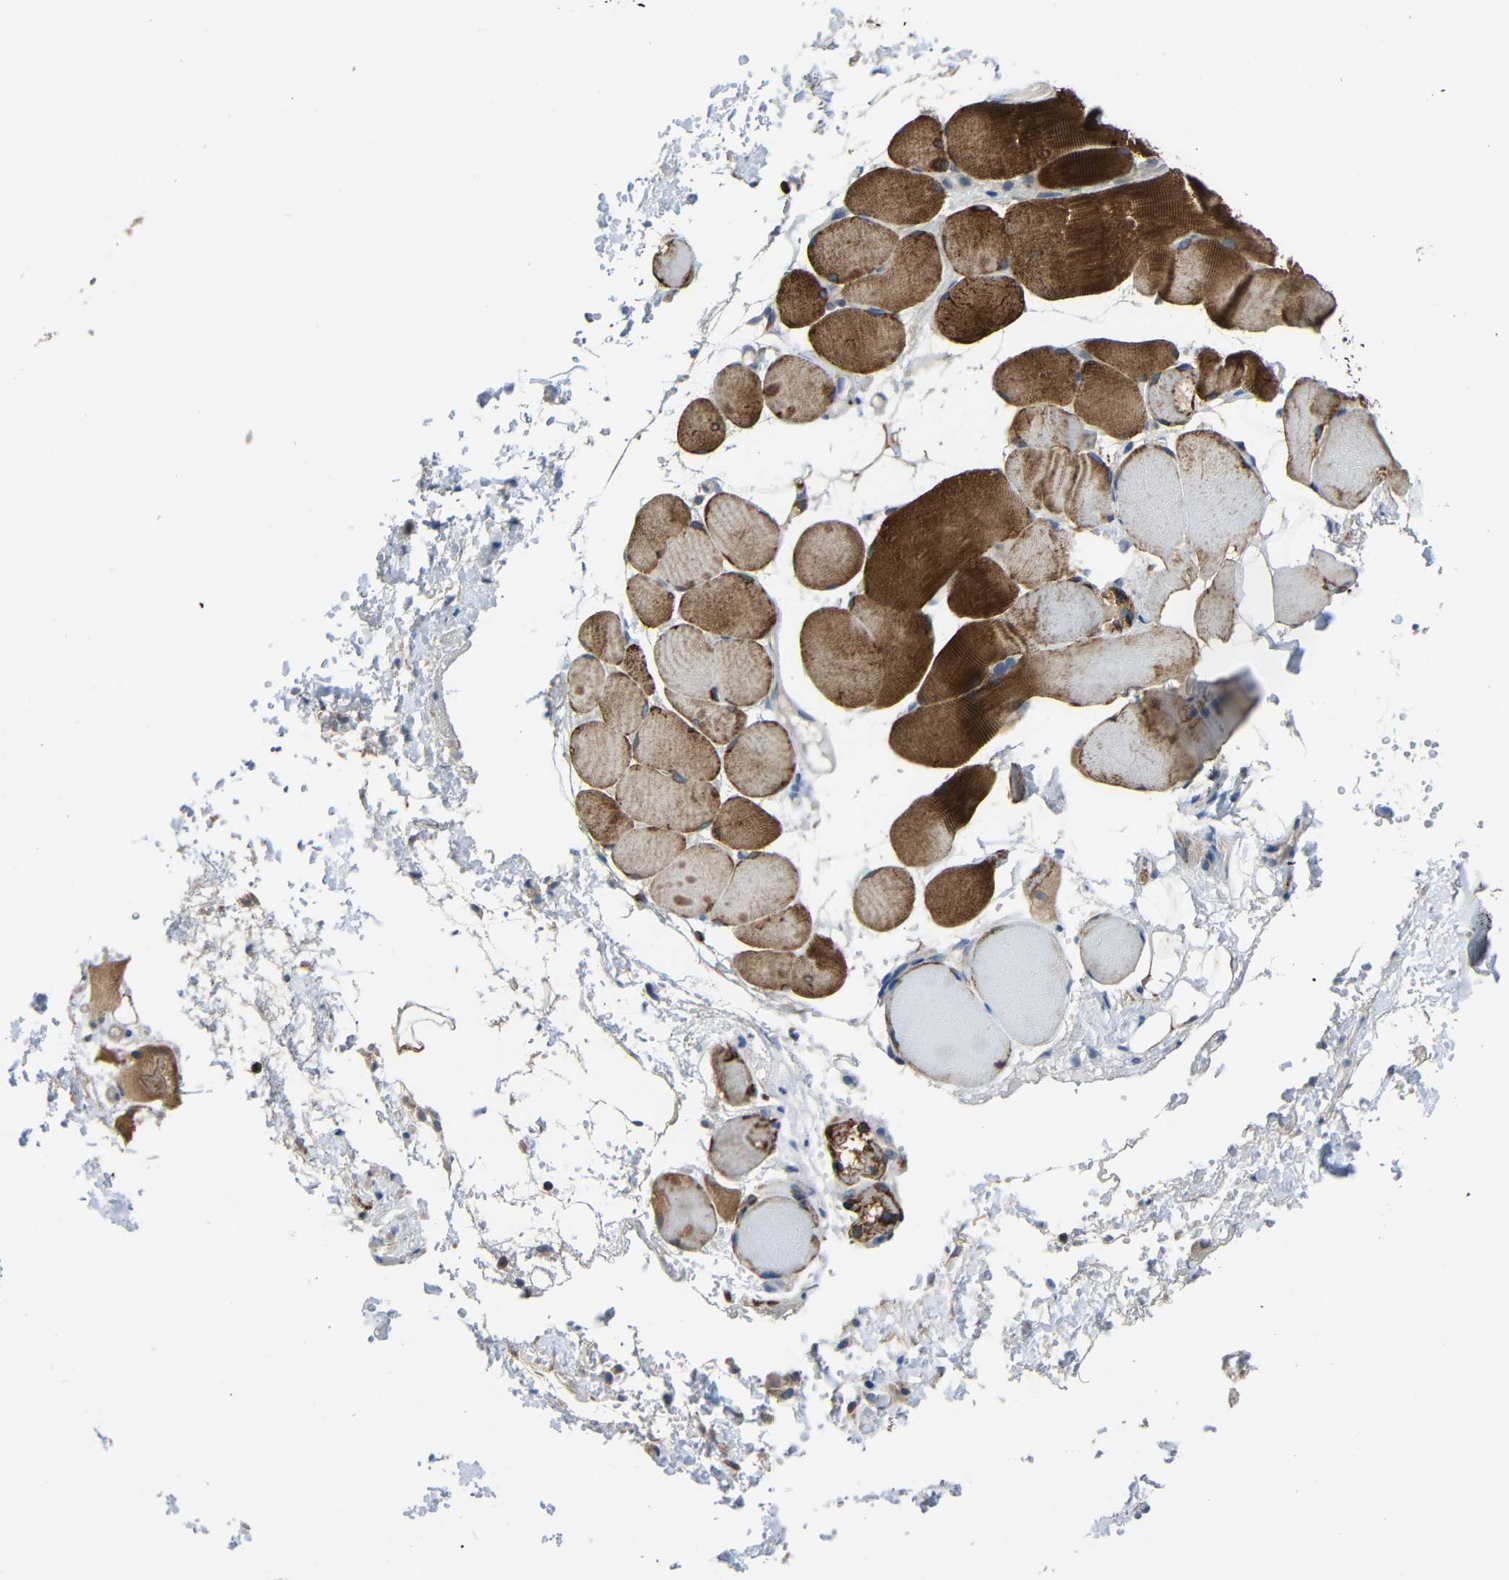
{"staining": {"intensity": "negative", "quantity": "none", "location": "none"}, "tissue": "adipose tissue", "cell_type": "Adipocytes", "image_type": "normal", "snomed": [{"axis": "morphology", "description": "Normal tissue, NOS"}, {"axis": "morphology", "description": "Inflammation, NOS"}, {"axis": "topography", "description": "Vascular tissue"}, {"axis": "topography", "description": "Salivary gland"}], "caption": "This photomicrograph is of unremarkable adipose tissue stained with IHC to label a protein in brown with the nuclei are counter-stained blue. There is no positivity in adipocytes. Nuclei are stained in blue.", "gene": "STBD1", "patient": {"sex": "female", "age": 75}}